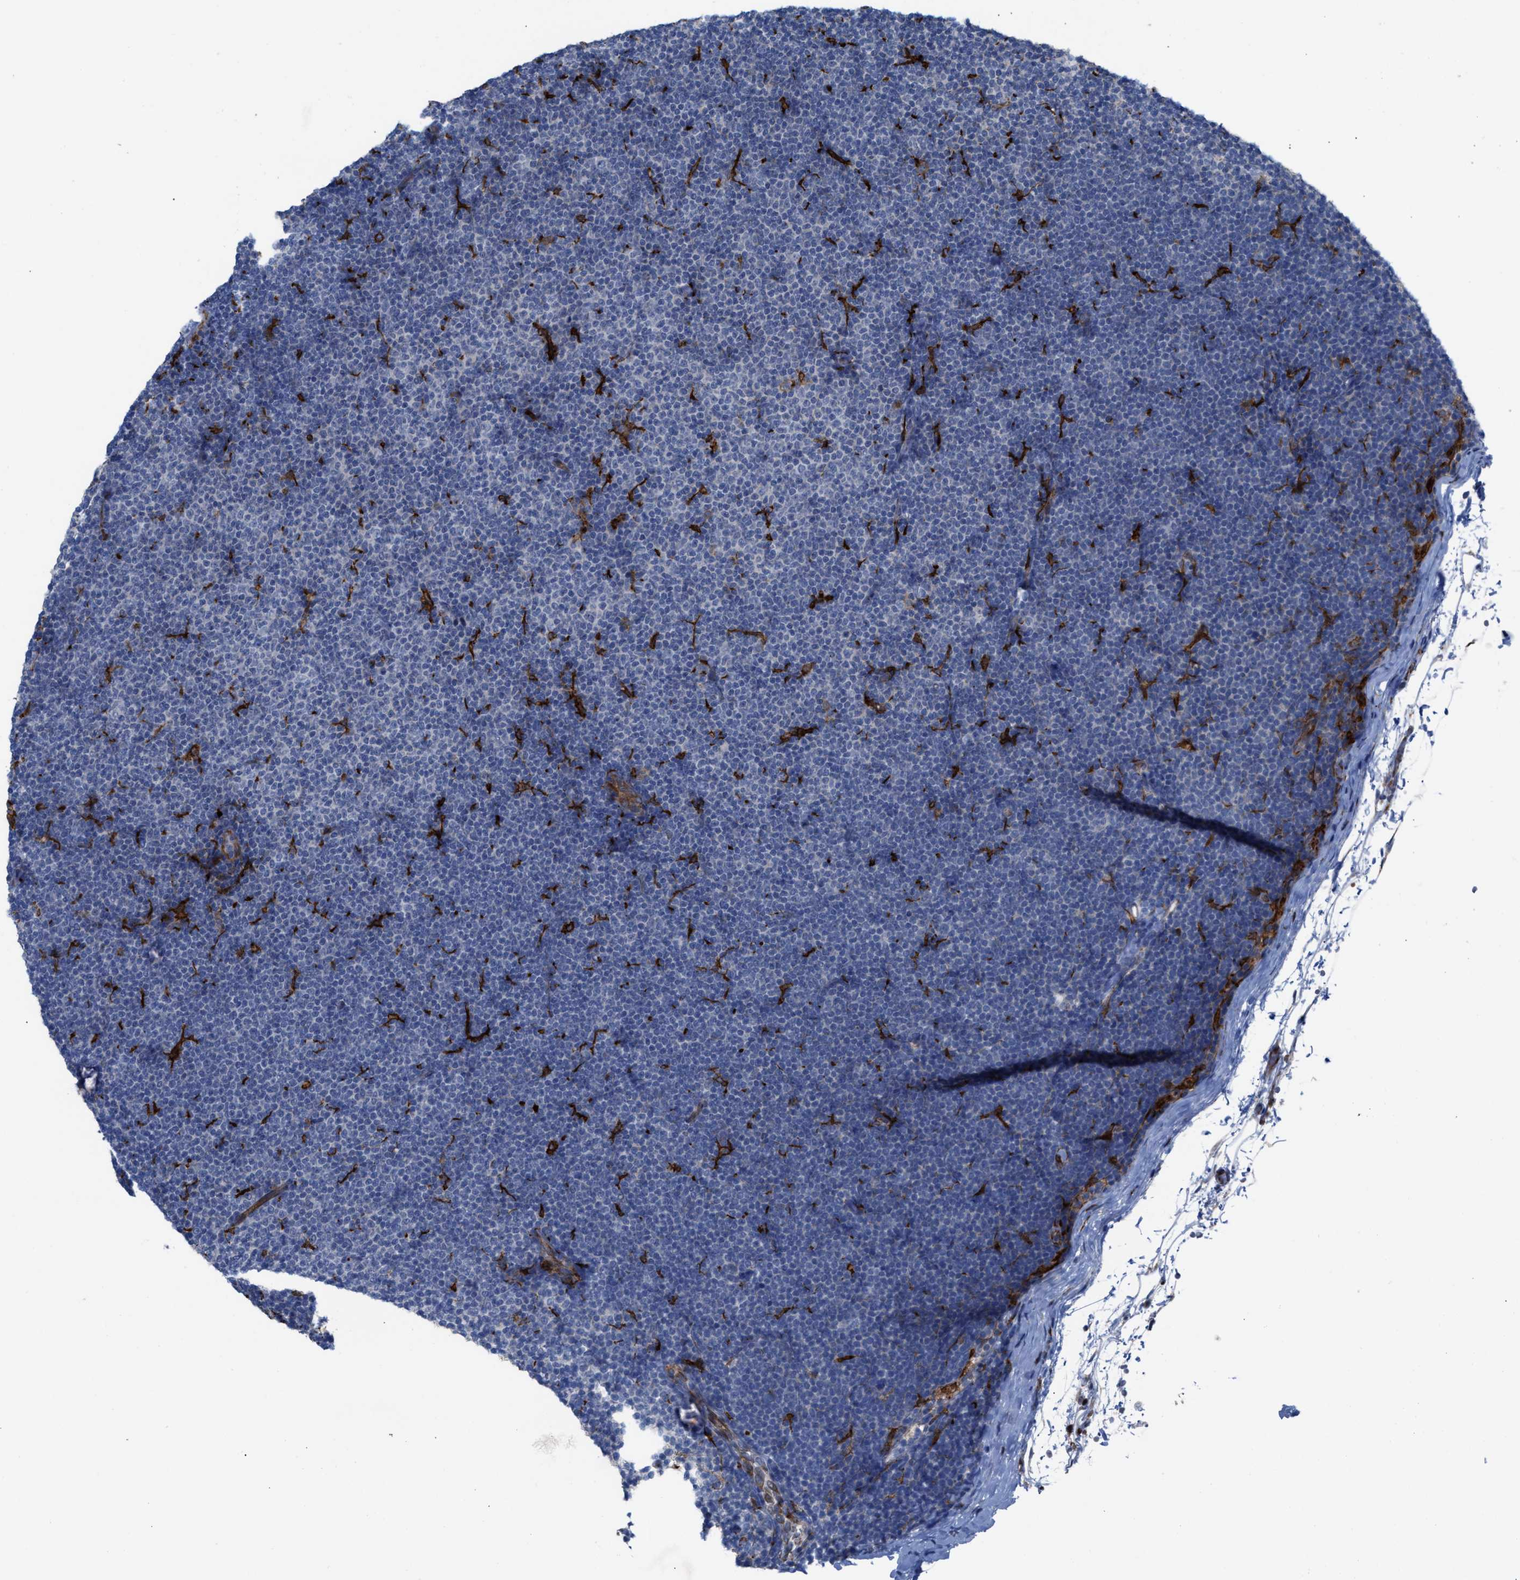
{"staining": {"intensity": "negative", "quantity": "none", "location": "none"}, "tissue": "lymphoma", "cell_type": "Tumor cells", "image_type": "cancer", "snomed": [{"axis": "morphology", "description": "Malignant lymphoma, non-Hodgkin's type, Low grade"}, {"axis": "topography", "description": "Lymph node"}], "caption": "Immunohistochemistry (IHC) histopathology image of neoplastic tissue: human malignant lymphoma, non-Hodgkin's type (low-grade) stained with DAB (3,3'-diaminobenzidine) demonstrates no significant protein staining in tumor cells.", "gene": "SLC47A1", "patient": {"sex": "female", "age": 53}}